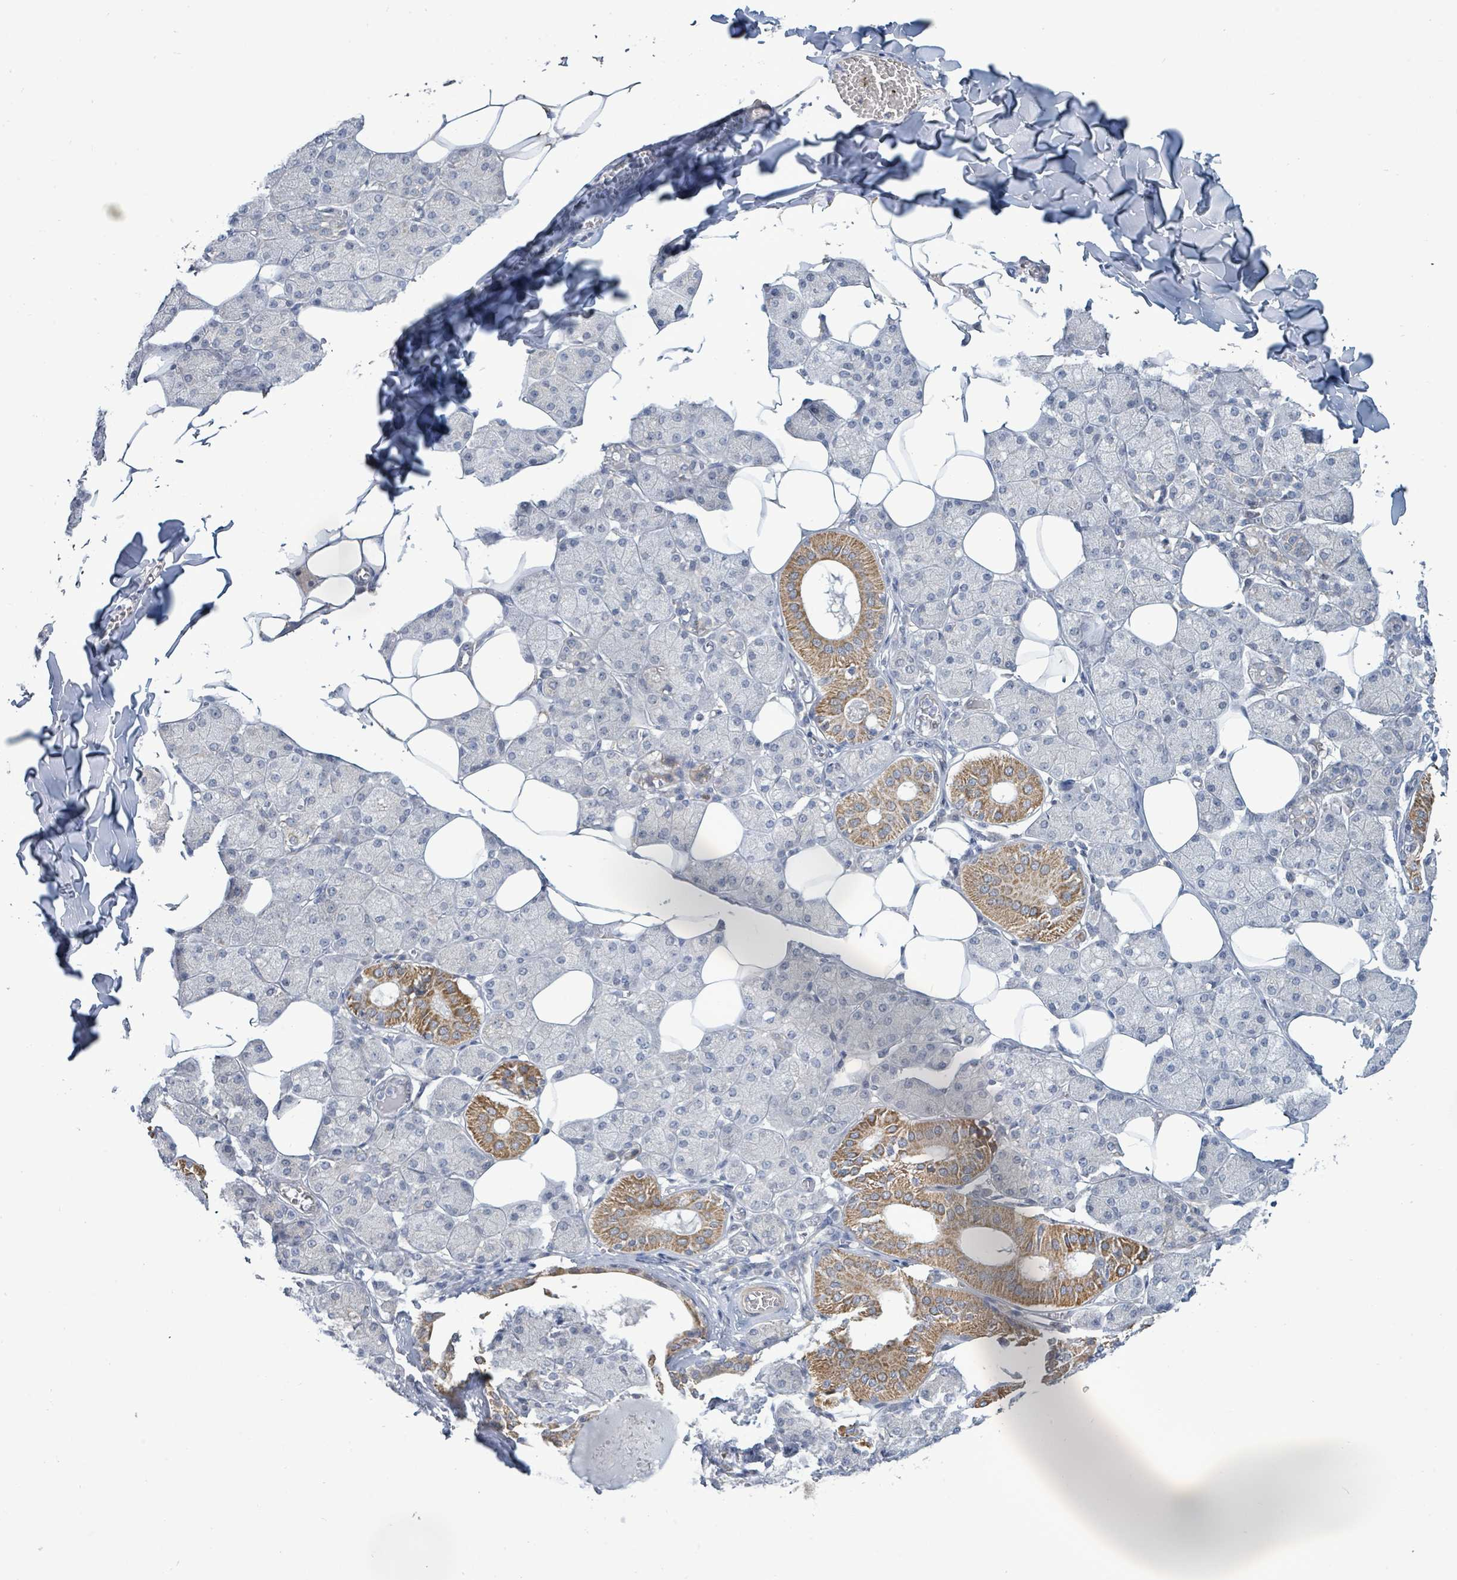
{"staining": {"intensity": "moderate", "quantity": "<25%", "location": "cytoplasmic/membranous"}, "tissue": "salivary gland", "cell_type": "Glandular cells", "image_type": "normal", "snomed": [{"axis": "morphology", "description": "Normal tissue, NOS"}, {"axis": "topography", "description": "Salivary gland"}], "caption": "Brown immunohistochemical staining in unremarkable human salivary gland shows moderate cytoplasmic/membranous expression in approximately <25% of glandular cells. (Stains: DAB (3,3'-diaminobenzidine) in brown, nuclei in blue, Microscopy: brightfield microscopy at high magnification).", "gene": "ZFPM1", "patient": {"sex": "female", "age": 33}}